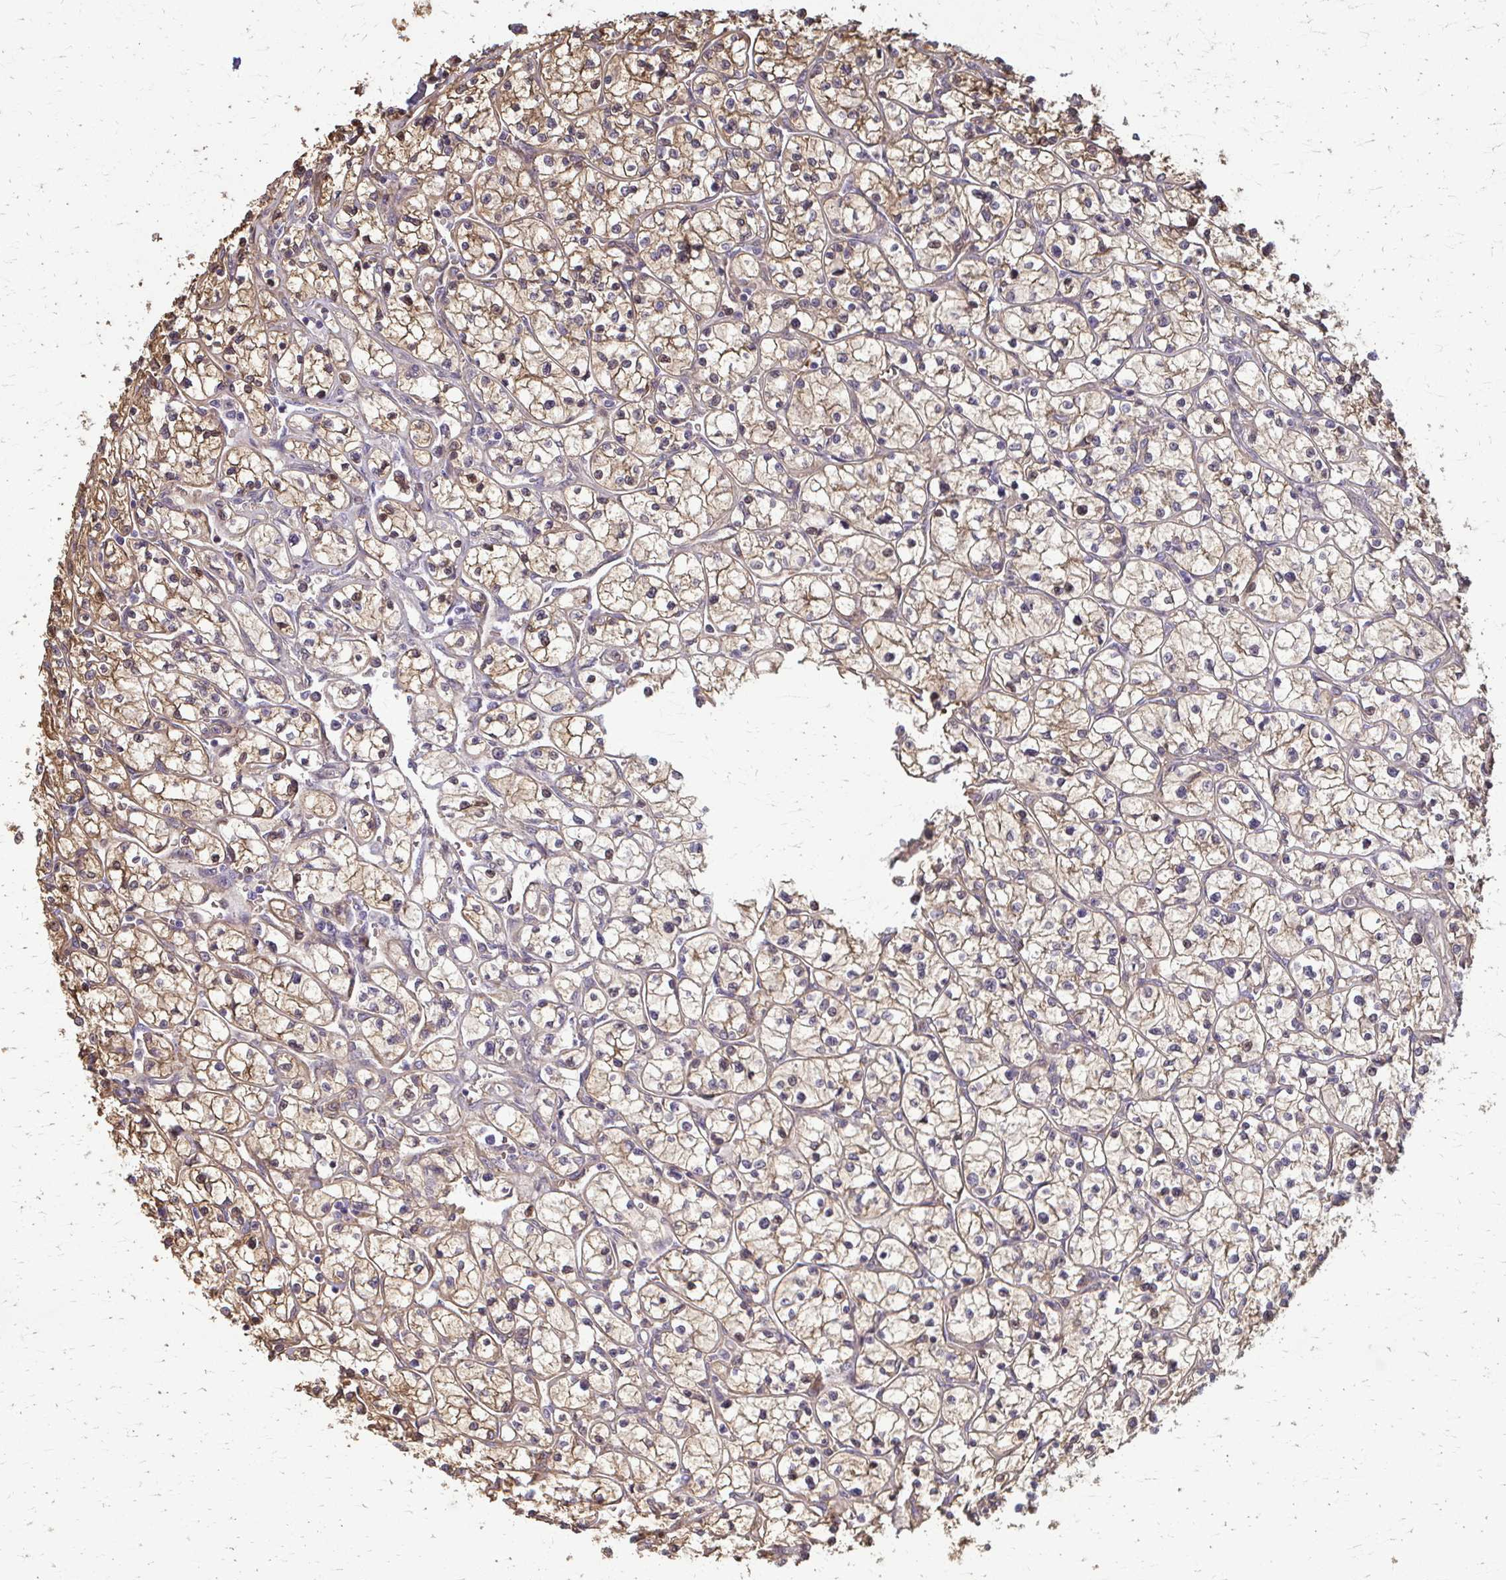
{"staining": {"intensity": "moderate", "quantity": "25%-75%", "location": "cytoplasmic/membranous,nuclear"}, "tissue": "renal cancer", "cell_type": "Tumor cells", "image_type": "cancer", "snomed": [{"axis": "morphology", "description": "Adenocarcinoma, NOS"}, {"axis": "topography", "description": "Kidney"}], "caption": "Immunohistochemistry (IHC) (DAB (3,3'-diaminobenzidine)) staining of renal adenocarcinoma demonstrates moderate cytoplasmic/membranous and nuclear protein staining in about 25%-75% of tumor cells.", "gene": "ZNF34", "patient": {"sex": "female", "age": 64}}